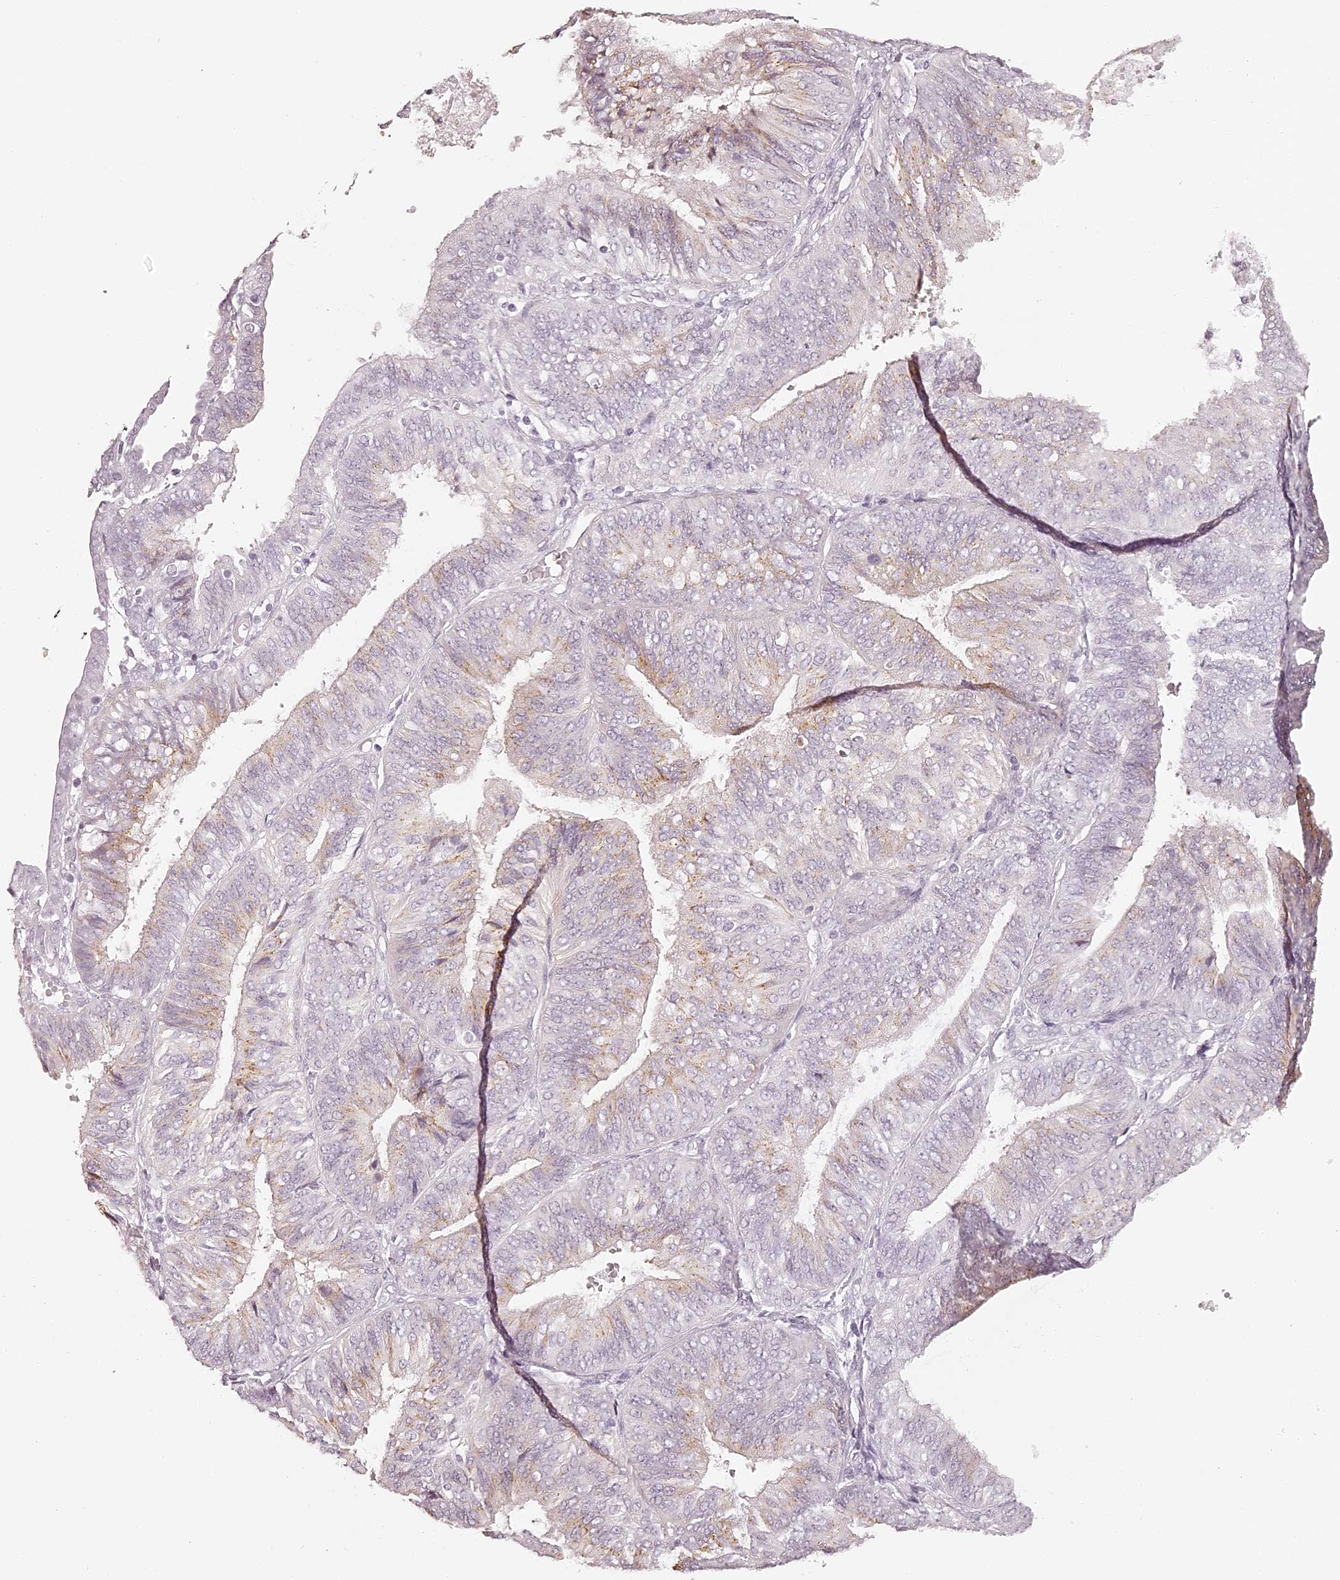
{"staining": {"intensity": "moderate", "quantity": "25%-75%", "location": "cytoplasmic/membranous"}, "tissue": "endometrial cancer", "cell_type": "Tumor cells", "image_type": "cancer", "snomed": [{"axis": "morphology", "description": "Adenocarcinoma, NOS"}, {"axis": "topography", "description": "Endometrium"}], "caption": "Brown immunohistochemical staining in endometrial cancer (adenocarcinoma) exhibits moderate cytoplasmic/membranous expression in approximately 25%-75% of tumor cells.", "gene": "ELAPOR1", "patient": {"sex": "female", "age": 58}}